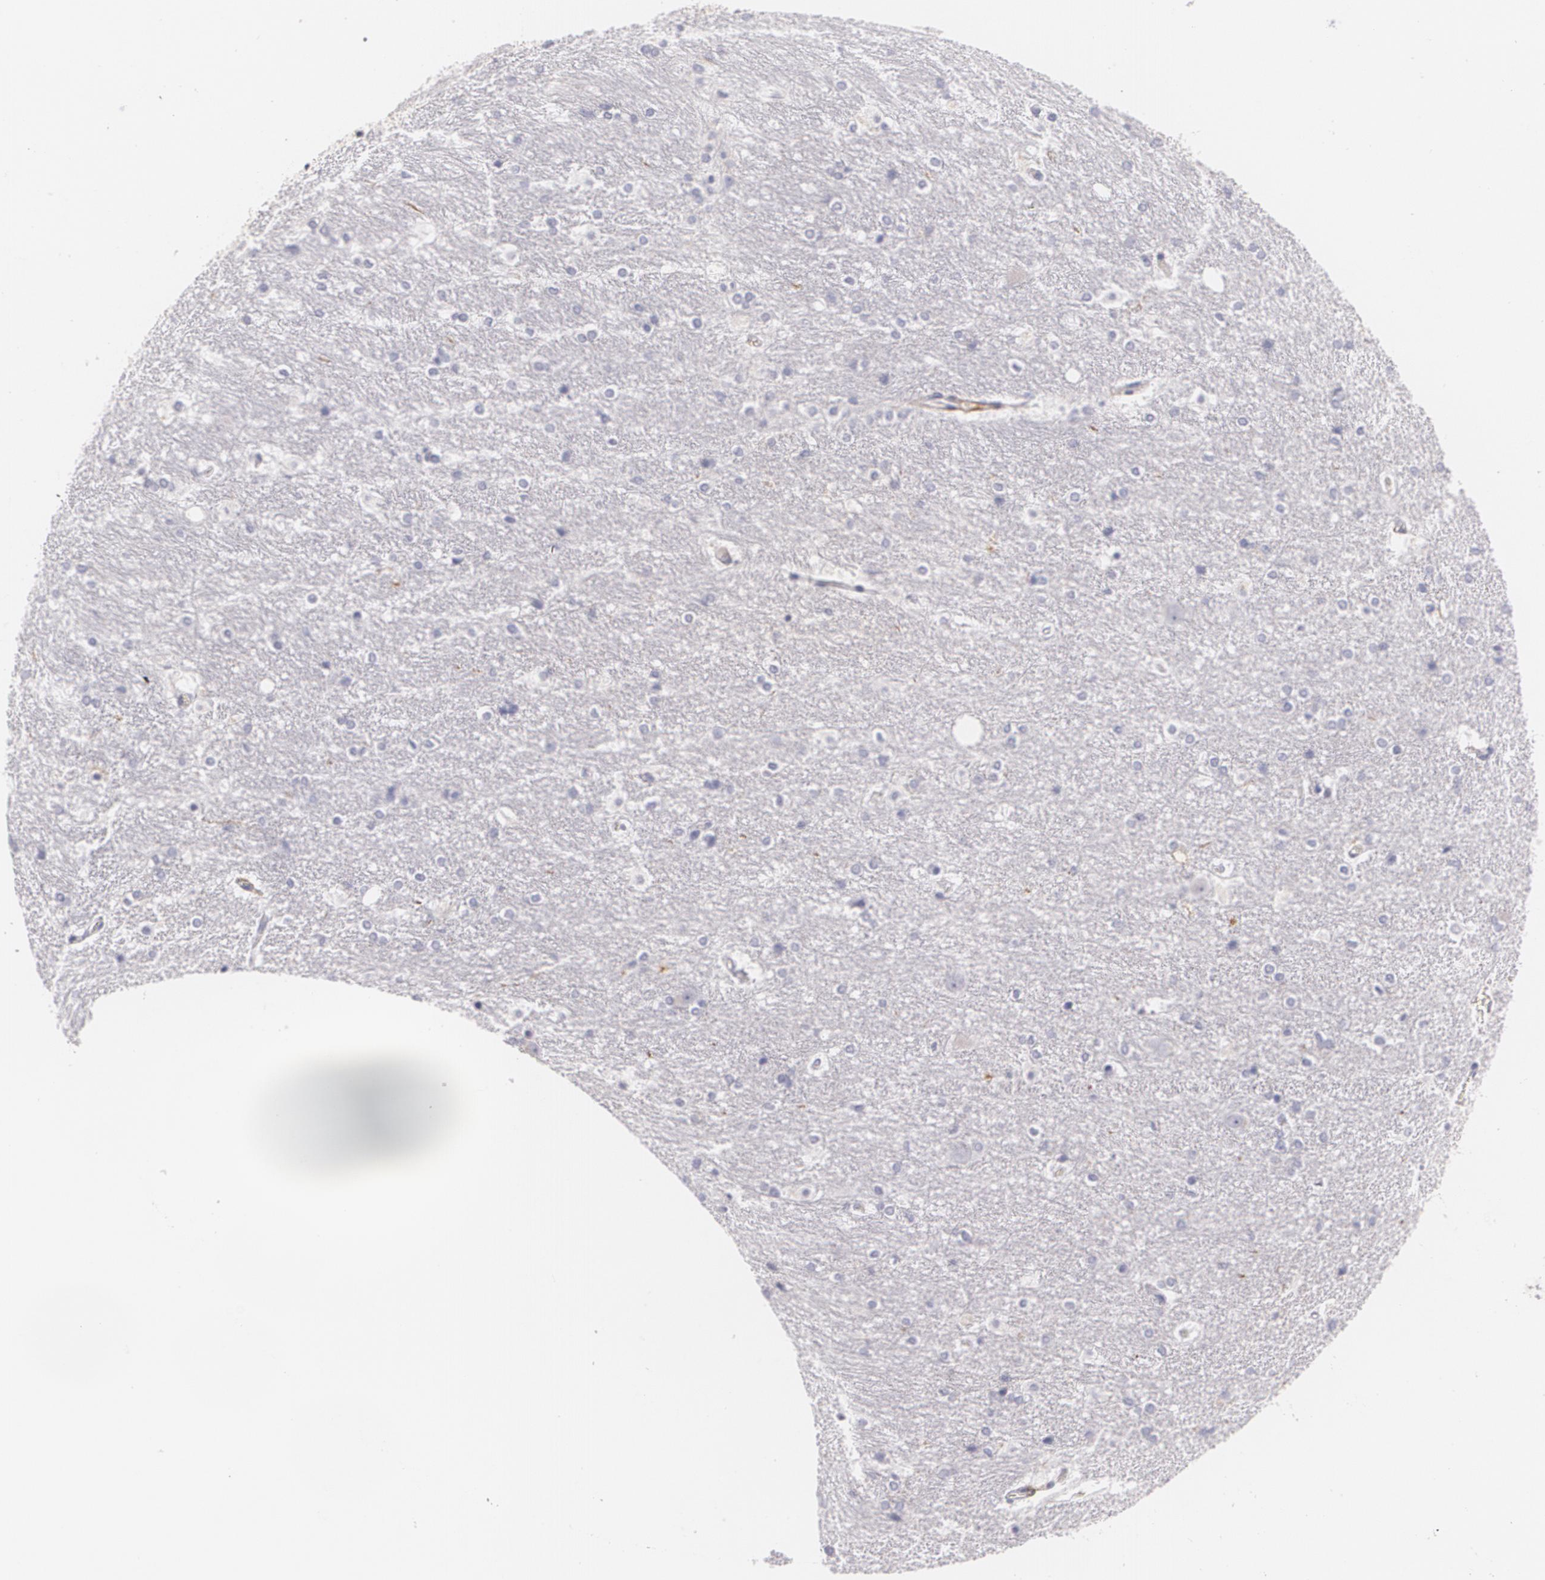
{"staining": {"intensity": "negative", "quantity": "none", "location": "none"}, "tissue": "hippocampus", "cell_type": "Glial cells", "image_type": "normal", "snomed": [{"axis": "morphology", "description": "Normal tissue, NOS"}, {"axis": "topography", "description": "Hippocampus"}], "caption": "High power microscopy histopathology image of an IHC histopathology image of normal hippocampus, revealing no significant expression in glial cells. (DAB (3,3'-diaminobenzidine) immunohistochemistry, high magnification).", "gene": "NGFR", "patient": {"sex": "female", "age": 19}}